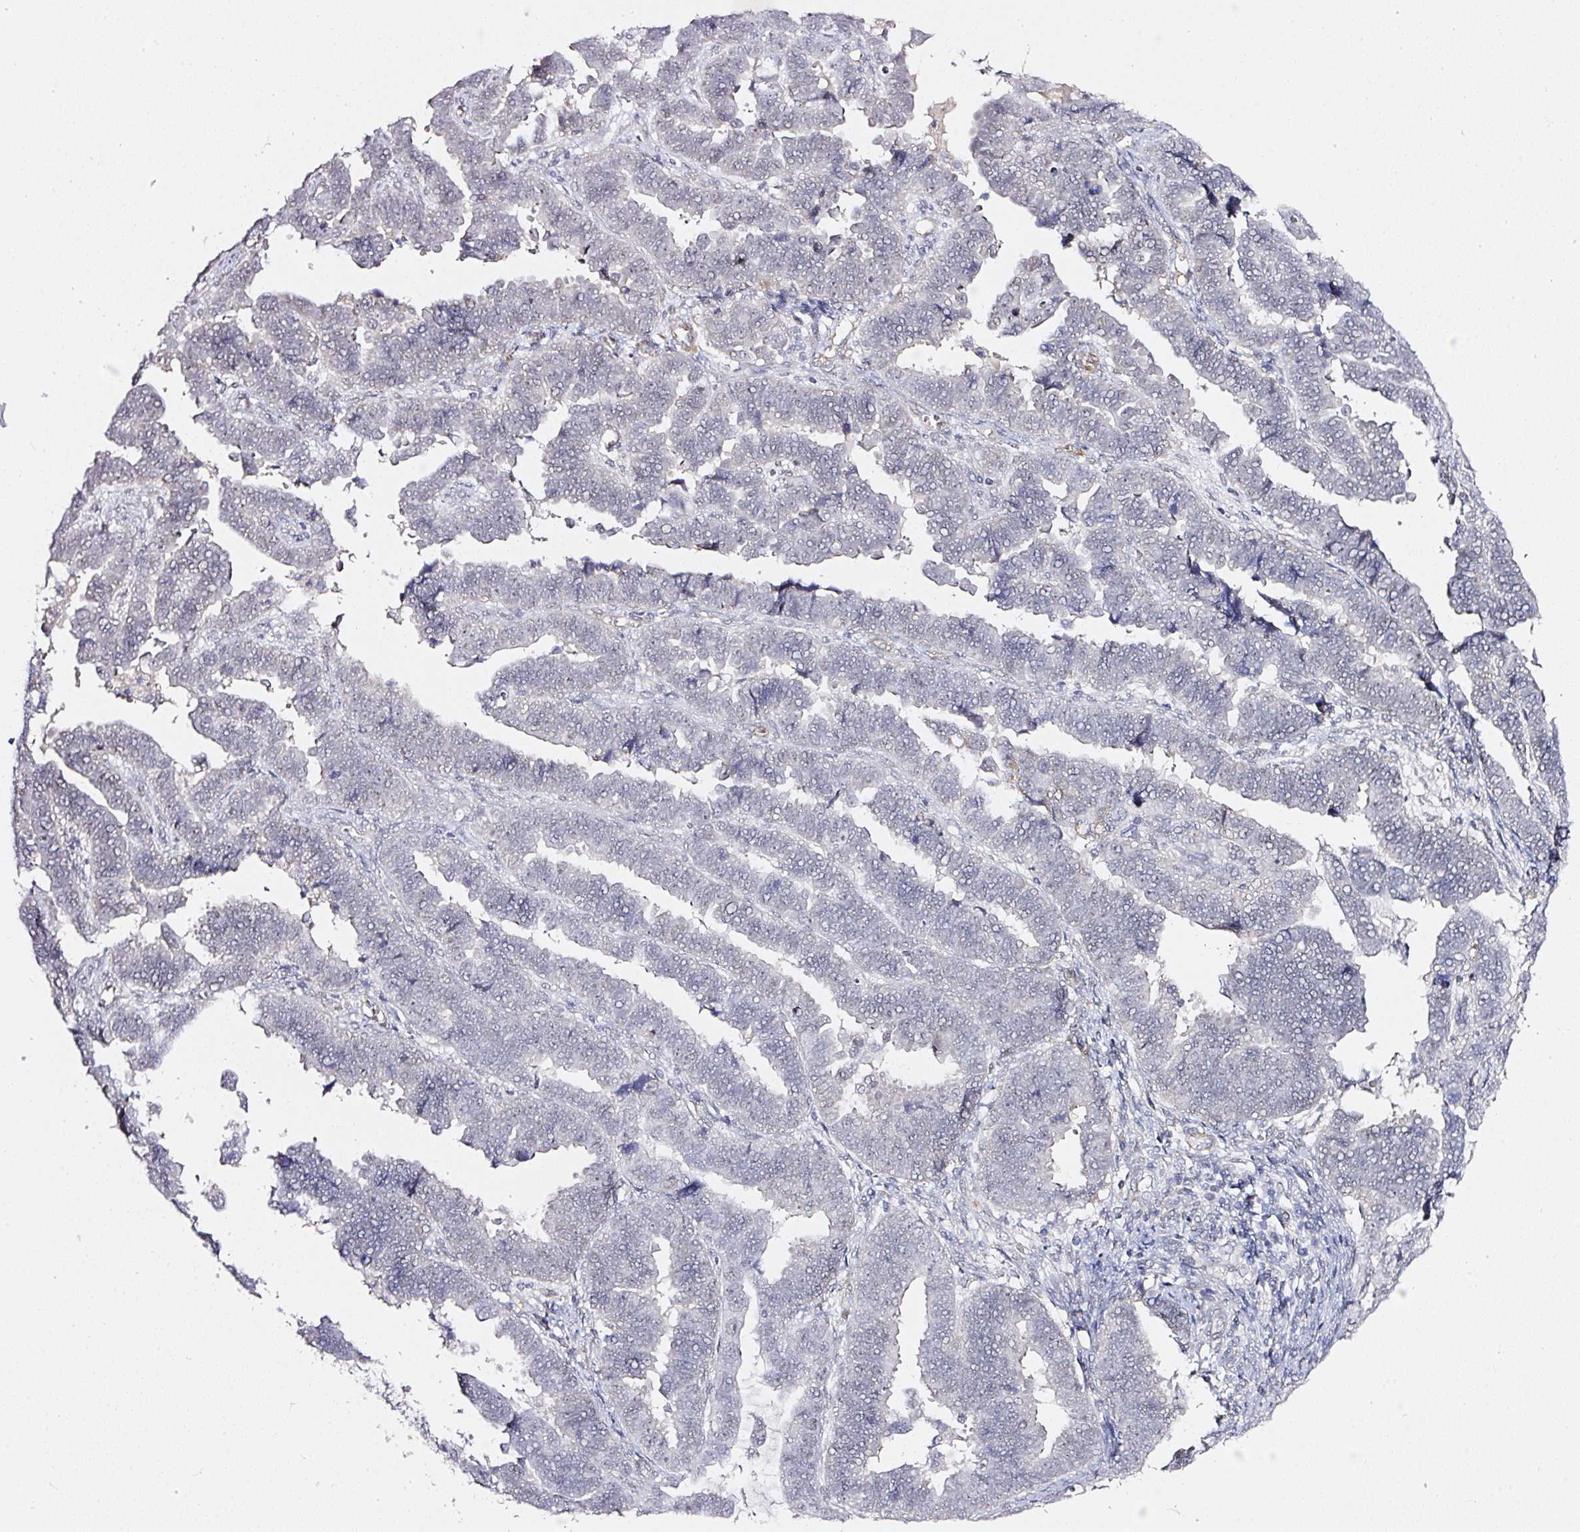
{"staining": {"intensity": "negative", "quantity": "none", "location": "none"}, "tissue": "endometrial cancer", "cell_type": "Tumor cells", "image_type": "cancer", "snomed": [{"axis": "morphology", "description": "Adenocarcinoma, NOS"}, {"axis": "topography", "description": "Endometrium"}], "caption": "Immunohistochemistry micrograph of human adenocarcinoma (endometrial) stained for a protein (brown), which exhibits no positivity in tumor cells.", "gene": "TOGARAM1", "patient": {"sex": "female", "age": 75}}